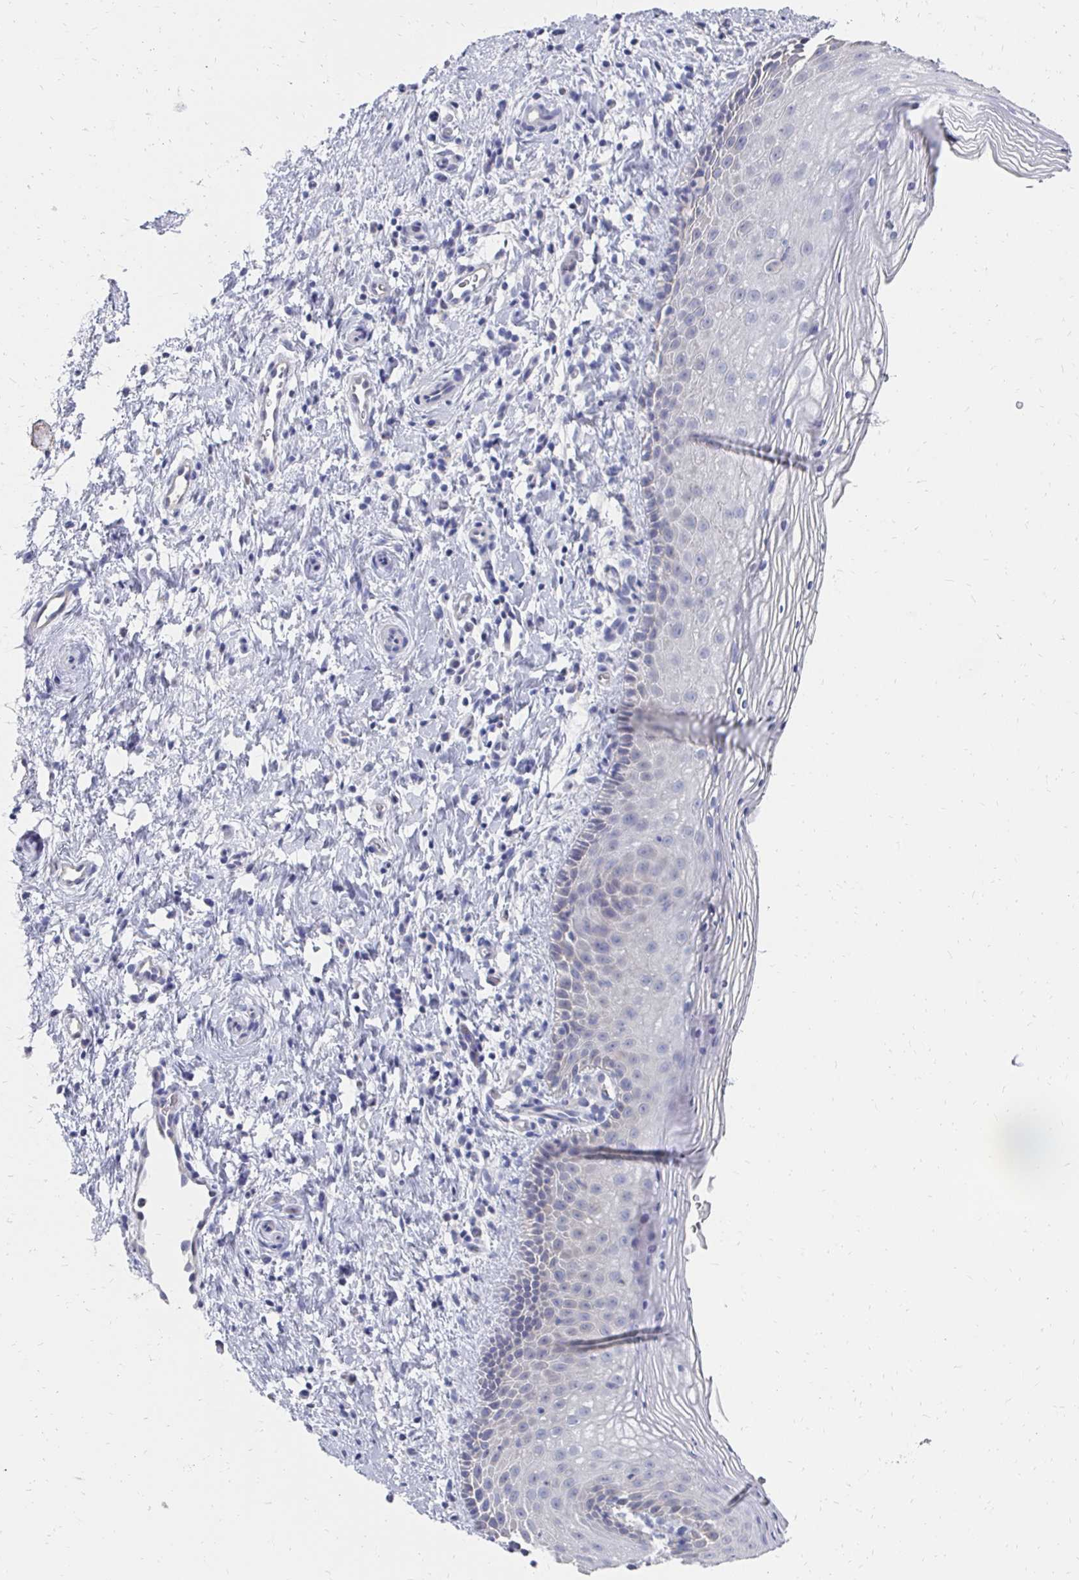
{"staining": {"intensity": "negative", "quantity": "none", "location": "none"}, "tissue": "vagina", "cell_type": "Squamous epithelial cells", "image_type": "normal", "snomed": [{"axis": "morphology", "description": "Normal tissue, NOS"}, {"axis": "topography", "description": "Vagina"}], "caption": "Photomicrograph shows no significant protein expression in squamous epithelial cells of benign vagina. (IHC, brightfield microscopy, high magnification).", "gene": "SYCP3", "patient": {"sex": "female", "age": 51}}